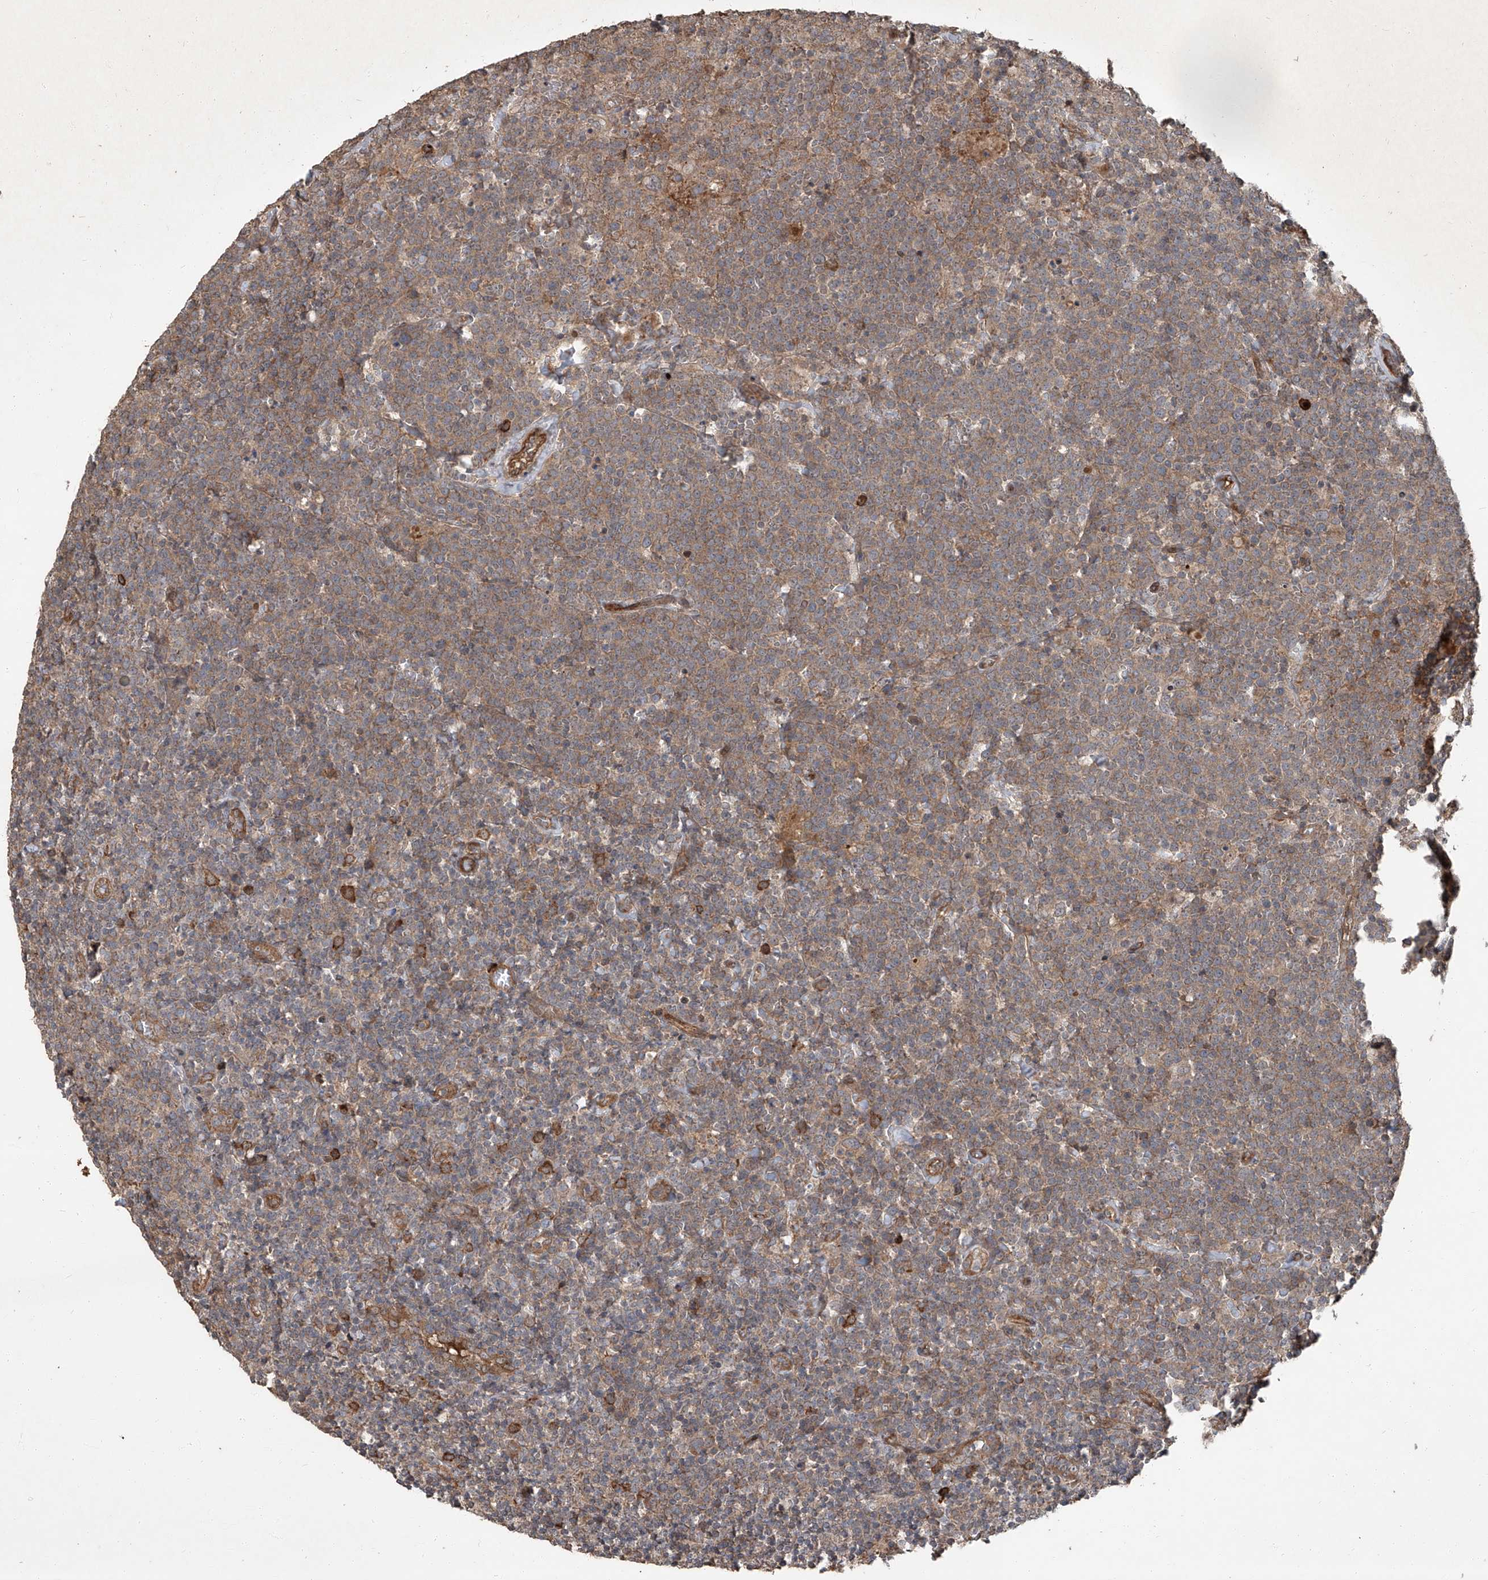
{"staining": {"intensity": "moderate", "quantity": ">75%", "location": "cytoplasmic/membranous"}, "tissue": "lymphoma", "cell_type": "Tumor cells", "image_type": "cancer", "snomed": [{"axis": "morphology", "description": "Malignant lymphoma, non-Hodgkin's type, High grade"}, {"axis": "topography", "description": "Lymph node"}], "caption": "IHC image of neoplastic tissue: human high-grade malignant lymphoma, non-Hodgkin's type stained using immunohistochemistry demonstrates medium levels of moderate protein expression localized specifically in the cytoplasmic/membranous of tumor cells, appearing as a cytoplasmic/membranous brown color.", "gene": "CCN1", "patient": {"sex": "male", "age": 61}}